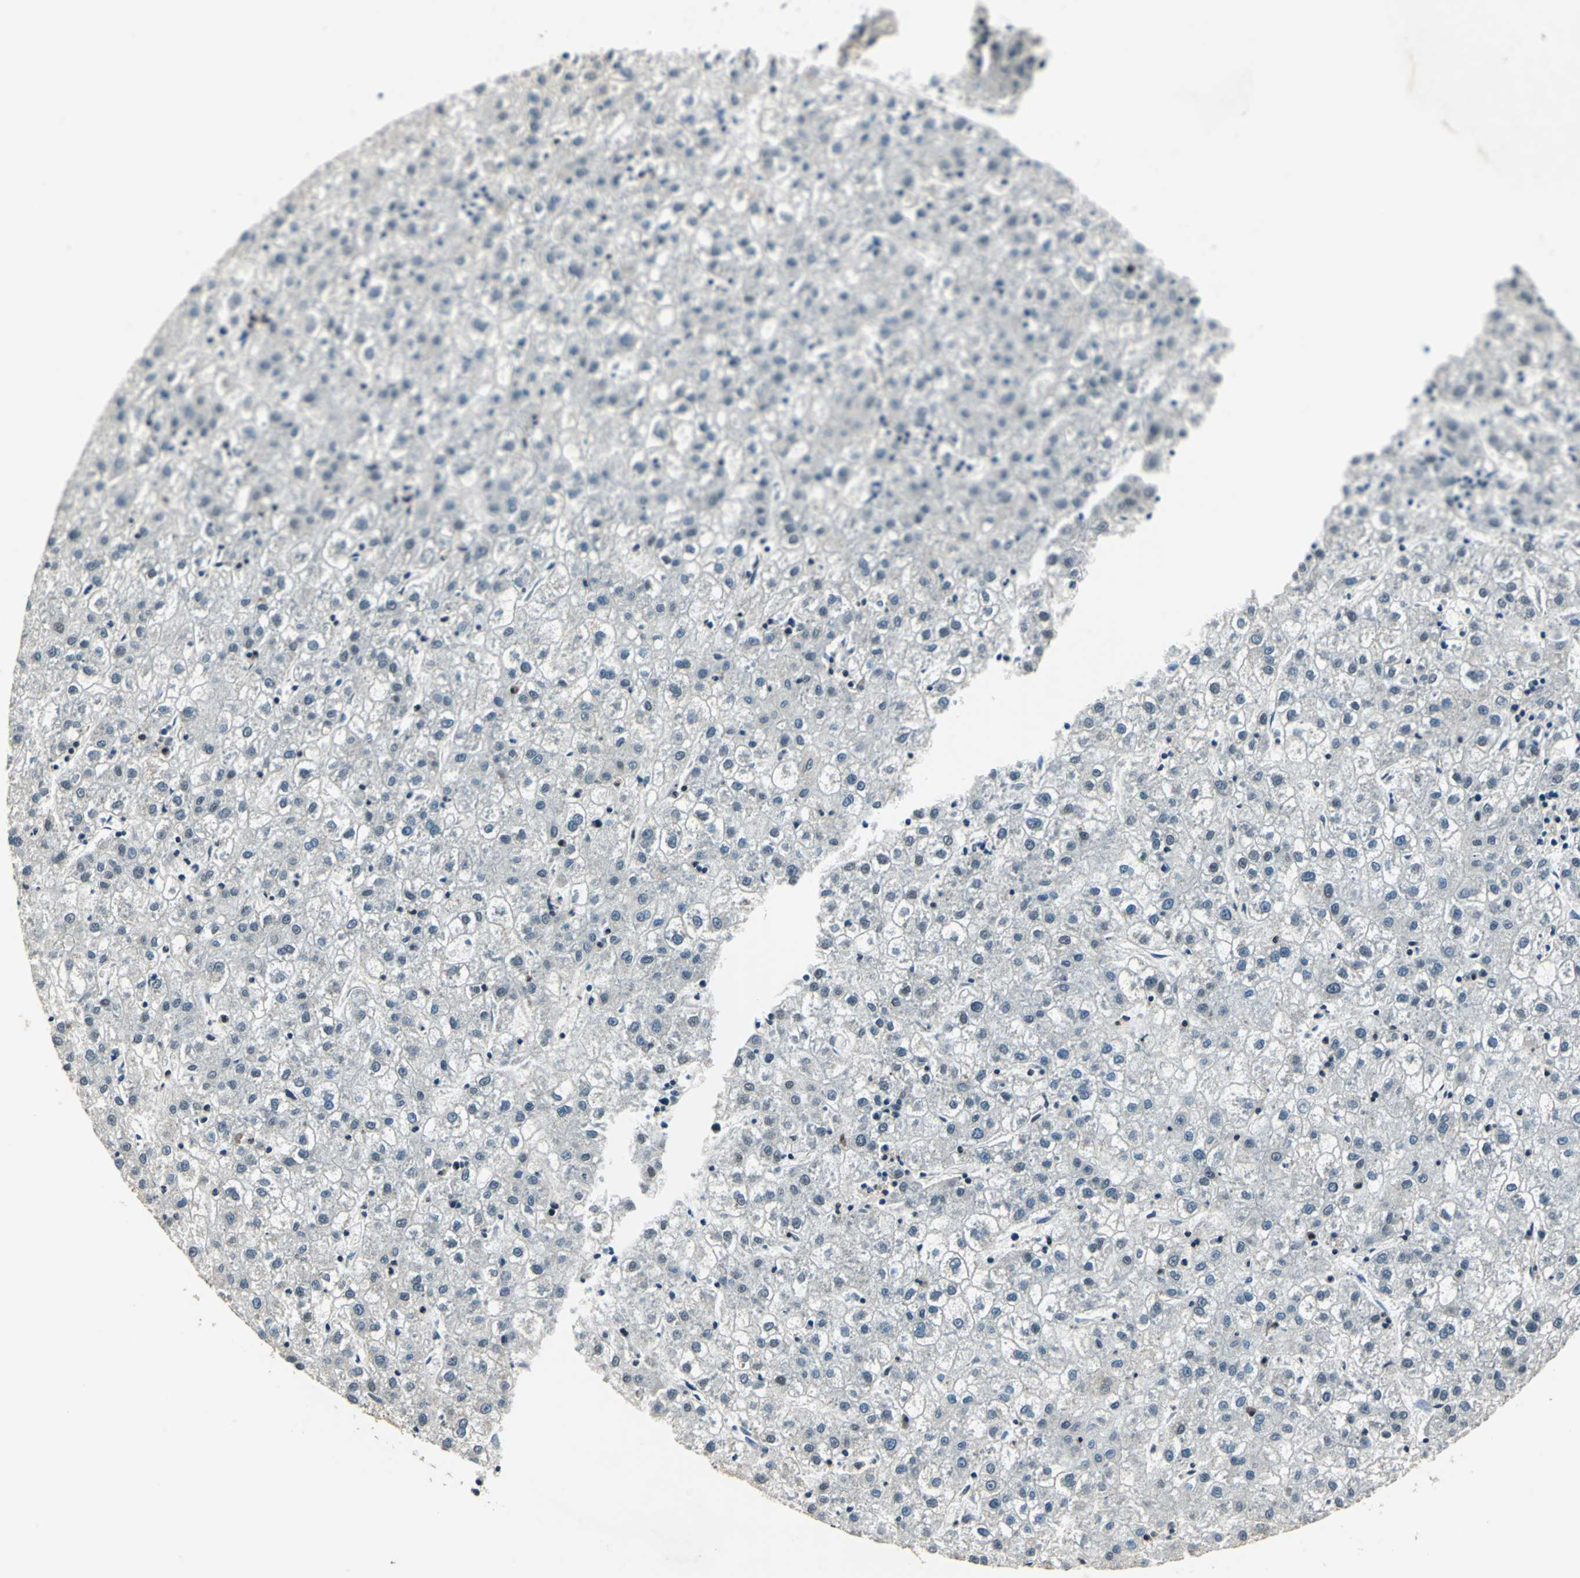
{"staining": {"intensity": "negative", "quantity": "none", "location": "none"}, "tissue": "liver cancer", "cell_type": "Tumor cells", "image_type": "cancer", "snomed": [{"axis": "morphology", "description": "Carcinoma, Hepatocellular, NOS"}, {"axis": "topography", "description": "Liver"}], "caption": "Liver hepatocellular carcinoma was stained to show a protein in brown. There is no significant staining in tumor cells. (DAB immunohistochemistry, high magnification).", "gene": "BCLAF1", "patient": {"sex": "male", "age": 72}}